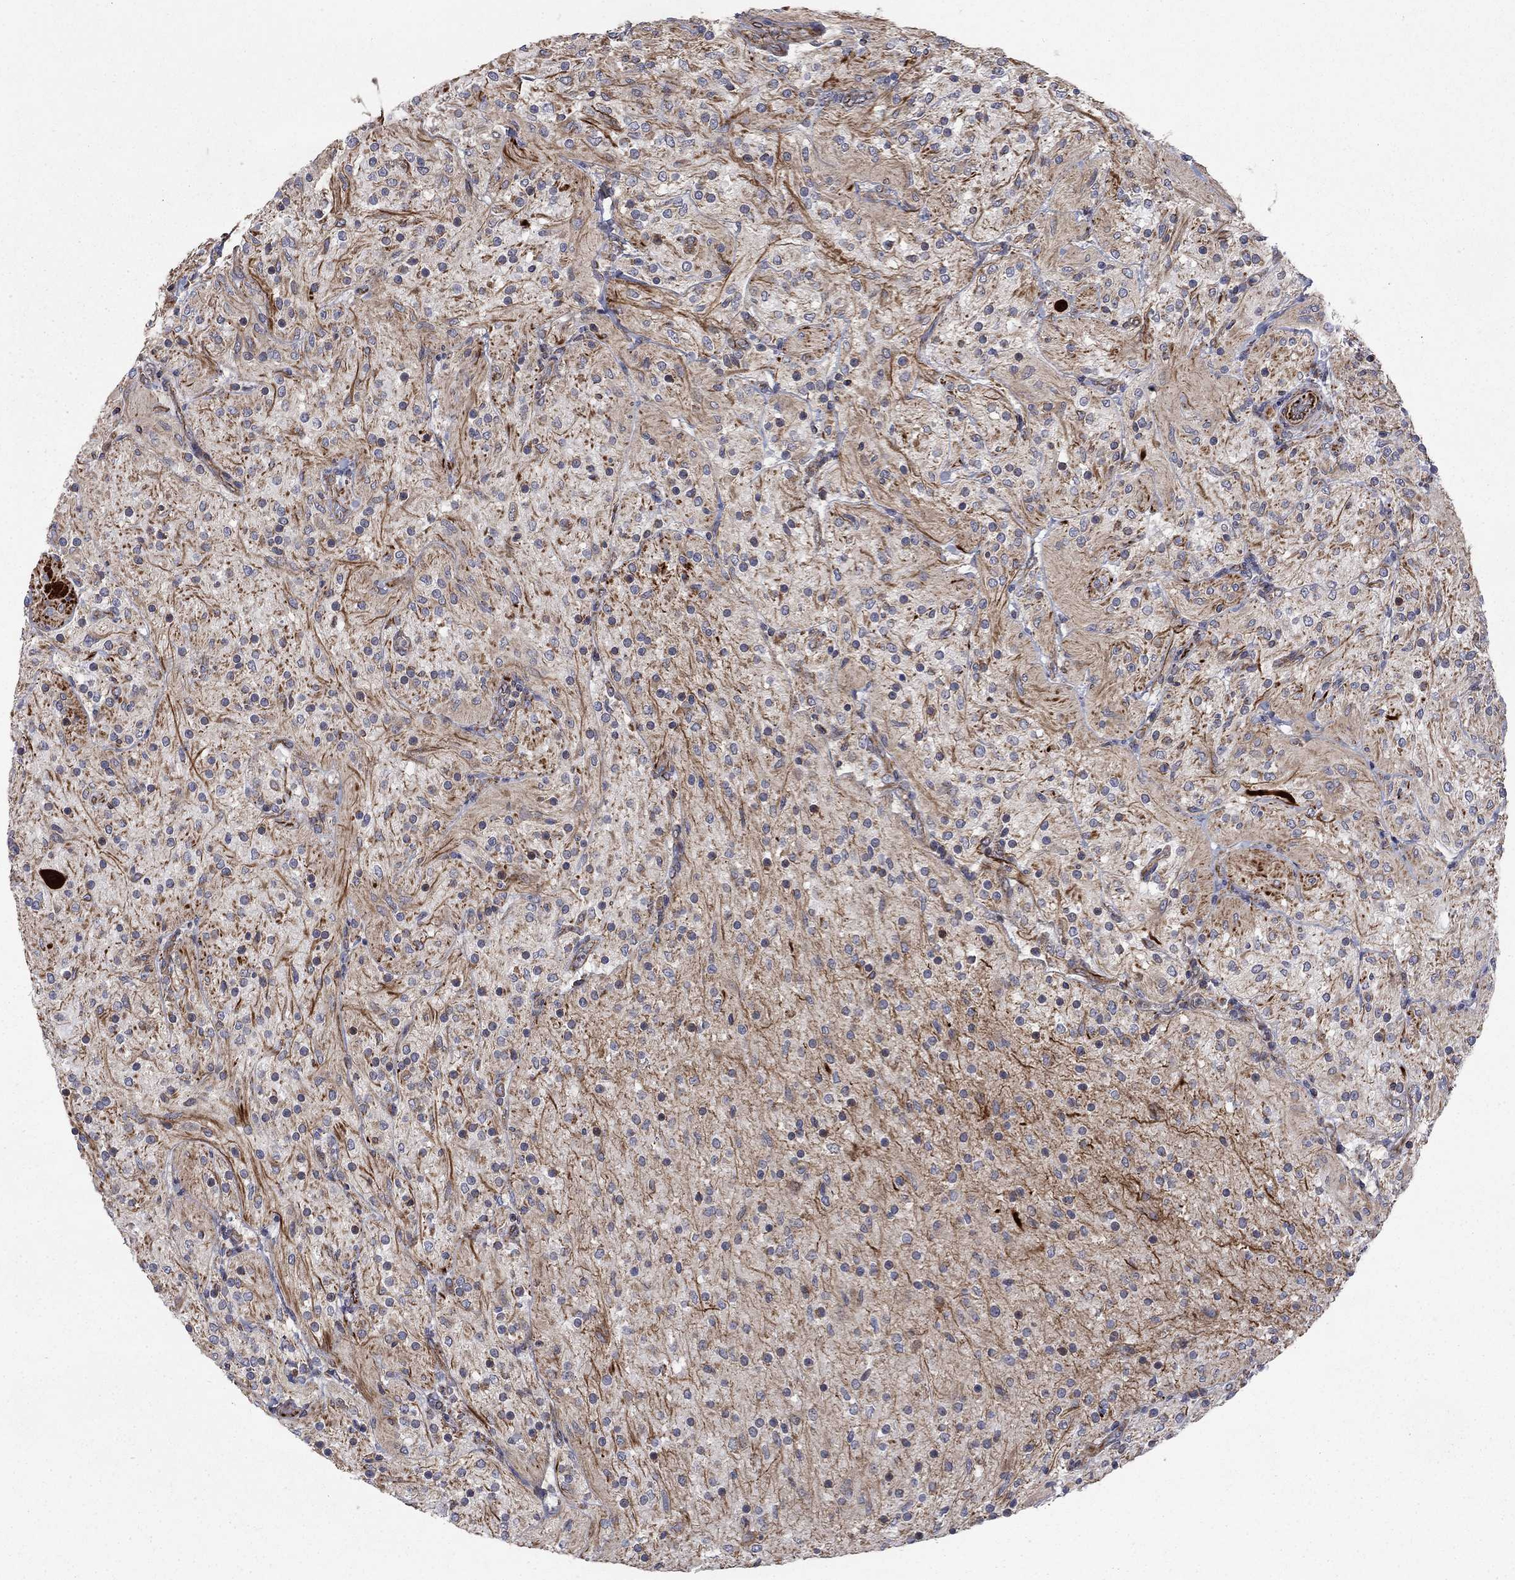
{"staining": {"intensity": "negative", "quantity": "none", "location": "none"}, "tissue": "glioma", "cell_type": "Tumor cells", "image_type": "cancer", "snomed": [{"axis": "morphology", "description": "Glioma, malignant, Low grade"}, {"axis": "topography", "description": "Brain"}], "caption": "Tumor cells are negative for protein expression in human malignant low-grade glioma.", "gene": "NDUFC1", "patient": {"sex": "male", "age": 3}}